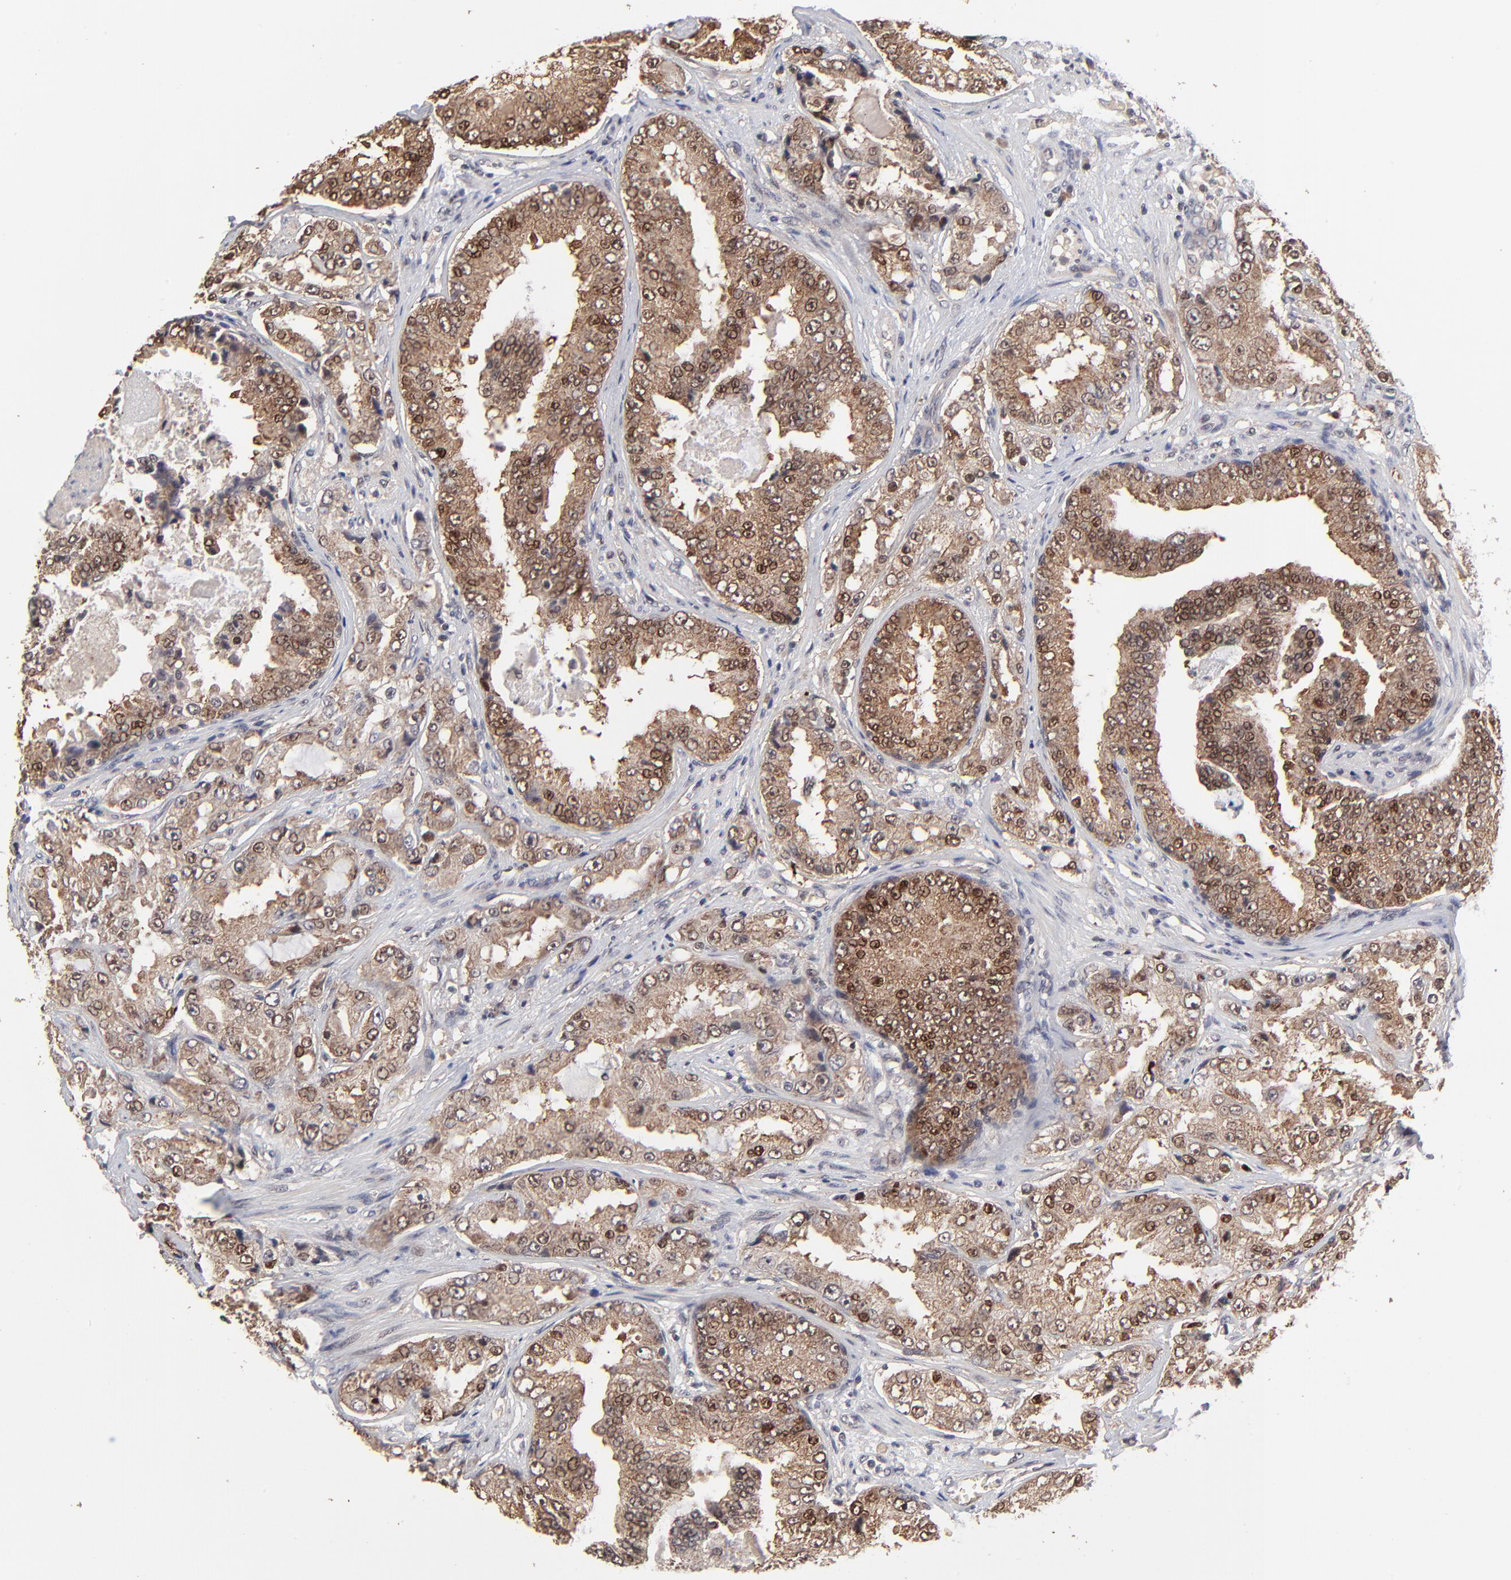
{"staining": {"intensity": "strong", "quantity": ">75%", "location": "cytoplasmic/membranous"}, "tissue": "prostate cancer", "cell_type": "Tumor cells", "image_type": "cancer", "snomed": [{"axis": "morphology", "description": "Adenocarcinoma, High grade"}, {"axis": "topography", "description": "Prostate"}], "caption": "Immunohistochemistry (IHC) (DAB) staining of prostate cancer (high-grade adenocarcinoma) displays strong cytoplasmic/membranous protein expression in about >75% of tumor cells. (DAB IHC, brown staining for protein, blue staining for nuclei).", "gene": "FRMD8", "patient": {"sex": "male", "age": 73}}